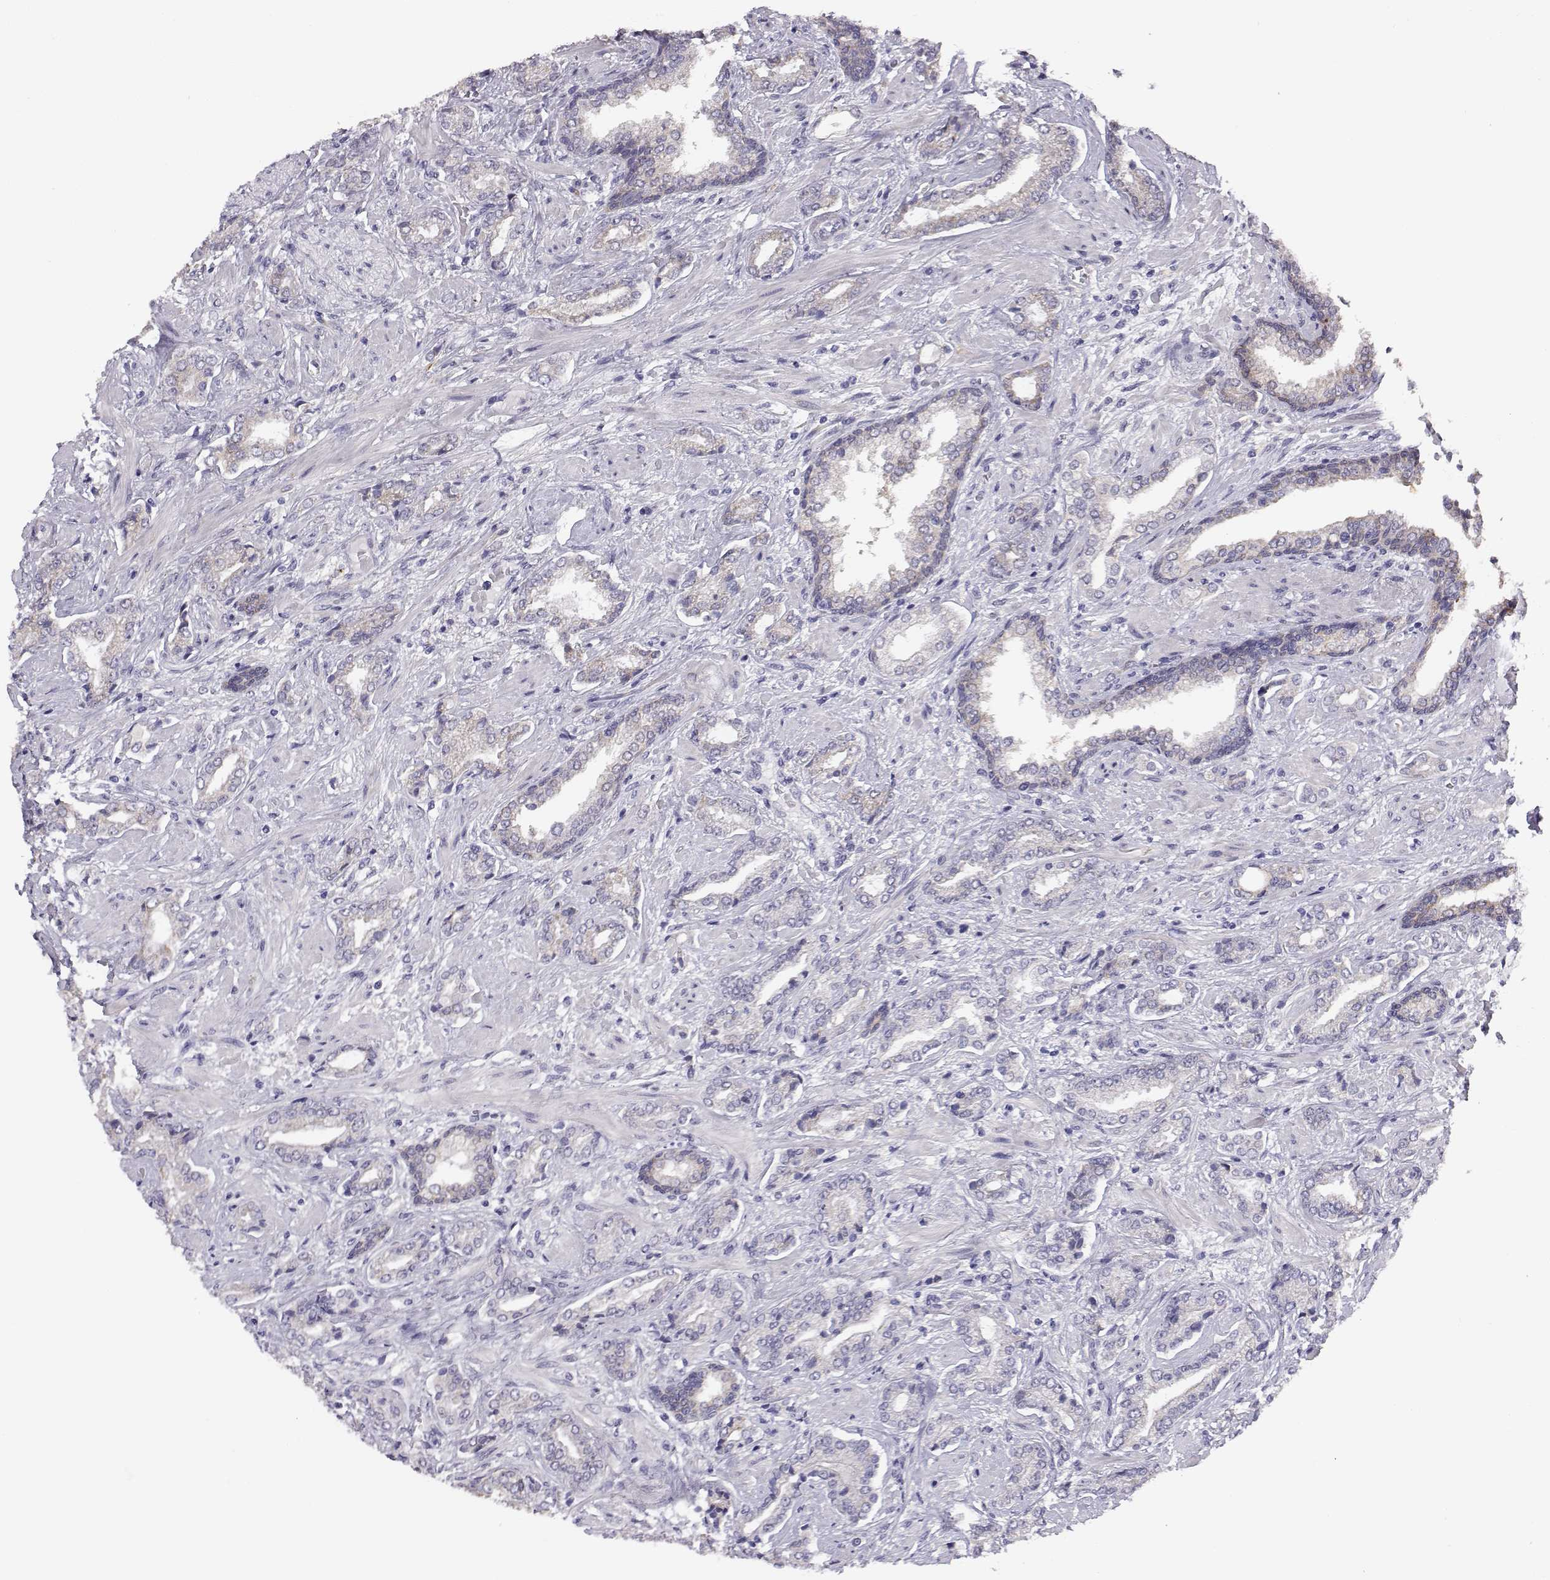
{"staining": {"intensity": "negative", "quantity": "none", "location": "none"}, "tissue": "prostate cancer", "cell_type": "Tumor cells", "image_type": "cancer", "snomed": [{"axis": "morphology", "description": "Adenocarcinoma, Low grade"}, {"axis": "topography", "description": "Prostate"}], "caption": "Image shows no significant protein expression in tumor cells of low-grade adenocarcinoma (prostate).", "gene": "KCNMB4", "patient": {"sex": "male", "age": 61}}